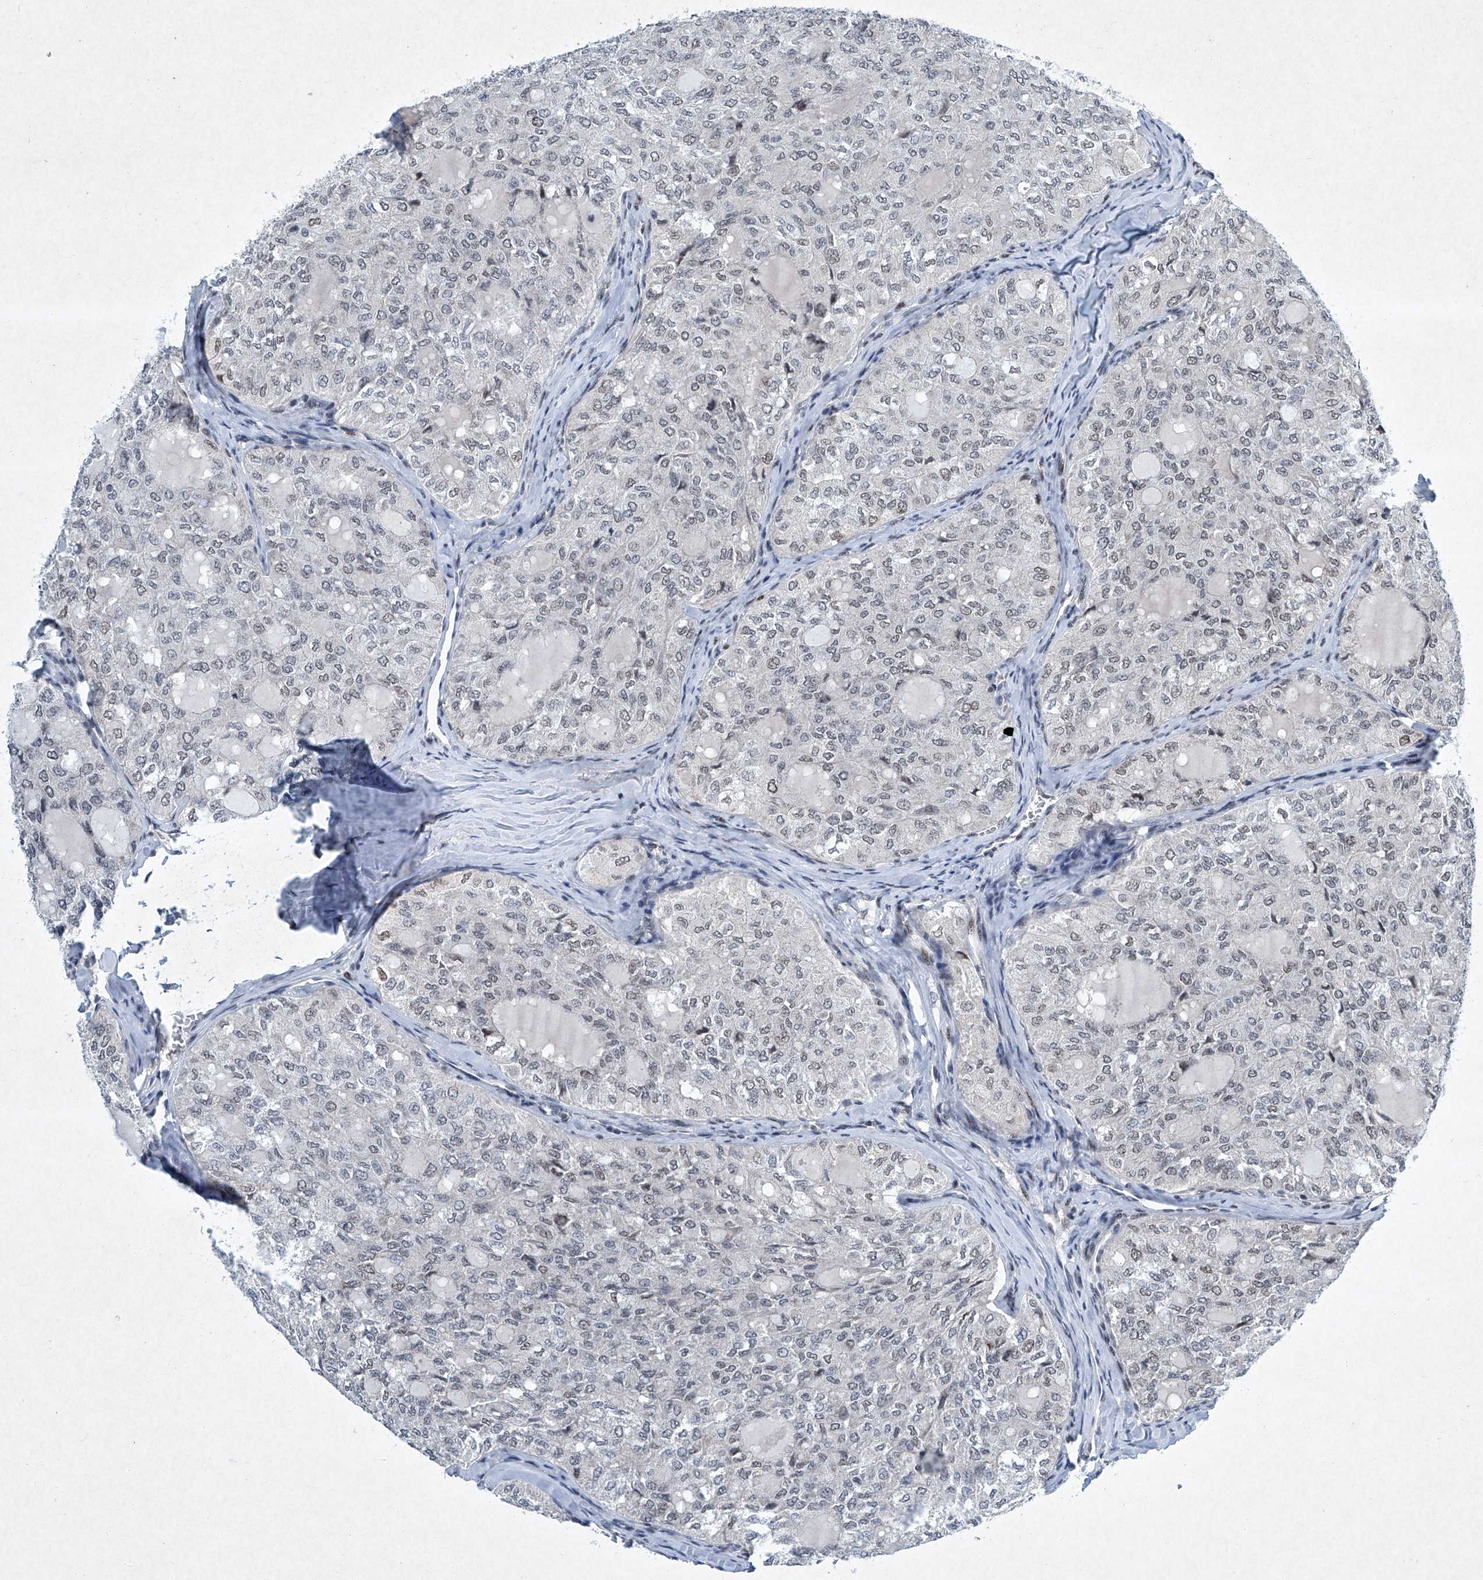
{"staining": {"intensity": "weak", "quantity": "25%-75%", "location": "nuclear"}, "tissue": "thyroid cancer", "cell_type": "Tumor cells", "image_type": "cancer", "snomed": [{"axis": "morphology", "description": "Follicular adenoma carcinoma, NOS"}, {"axis": "topography", "description": "Thyroid gland"}], "caption": "Immunohistochemical staining of human follicular adenoma carcinoma (thyroid) demonstrates low levels of weak nuclear staining in about 25%-75% of tumor cells.", "gene": "TFDP1", "patient": {"sex": "male", "age": 75}}